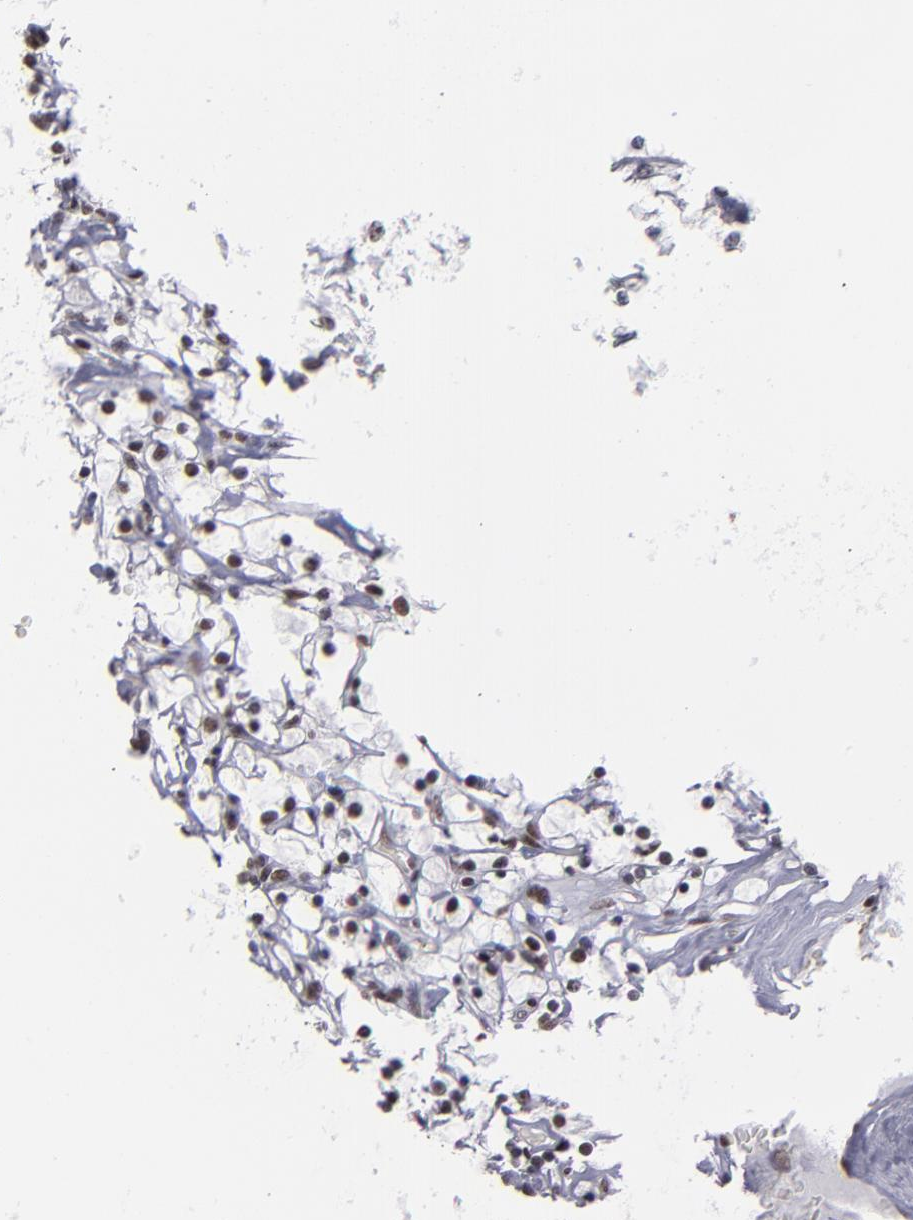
{"staining": {"intensity": "weak", "quantity": "<25%", "location": "nuclear"}, "tissue": "renal cancer", "cell_type": "Tumor cells", "image_type": "cancer", "snomed": [{"axis": "morphology", "description": "Adenocarcinoma, NOS"}, {"axis": "topography", "description": "Kidney"}], "caption": "Photomicrograph shows no significant protein positivity in tumor cells of adenocarcinoma (renal).", "gene": "TERF2", "patient": {"sex": "female", "age": 73}}